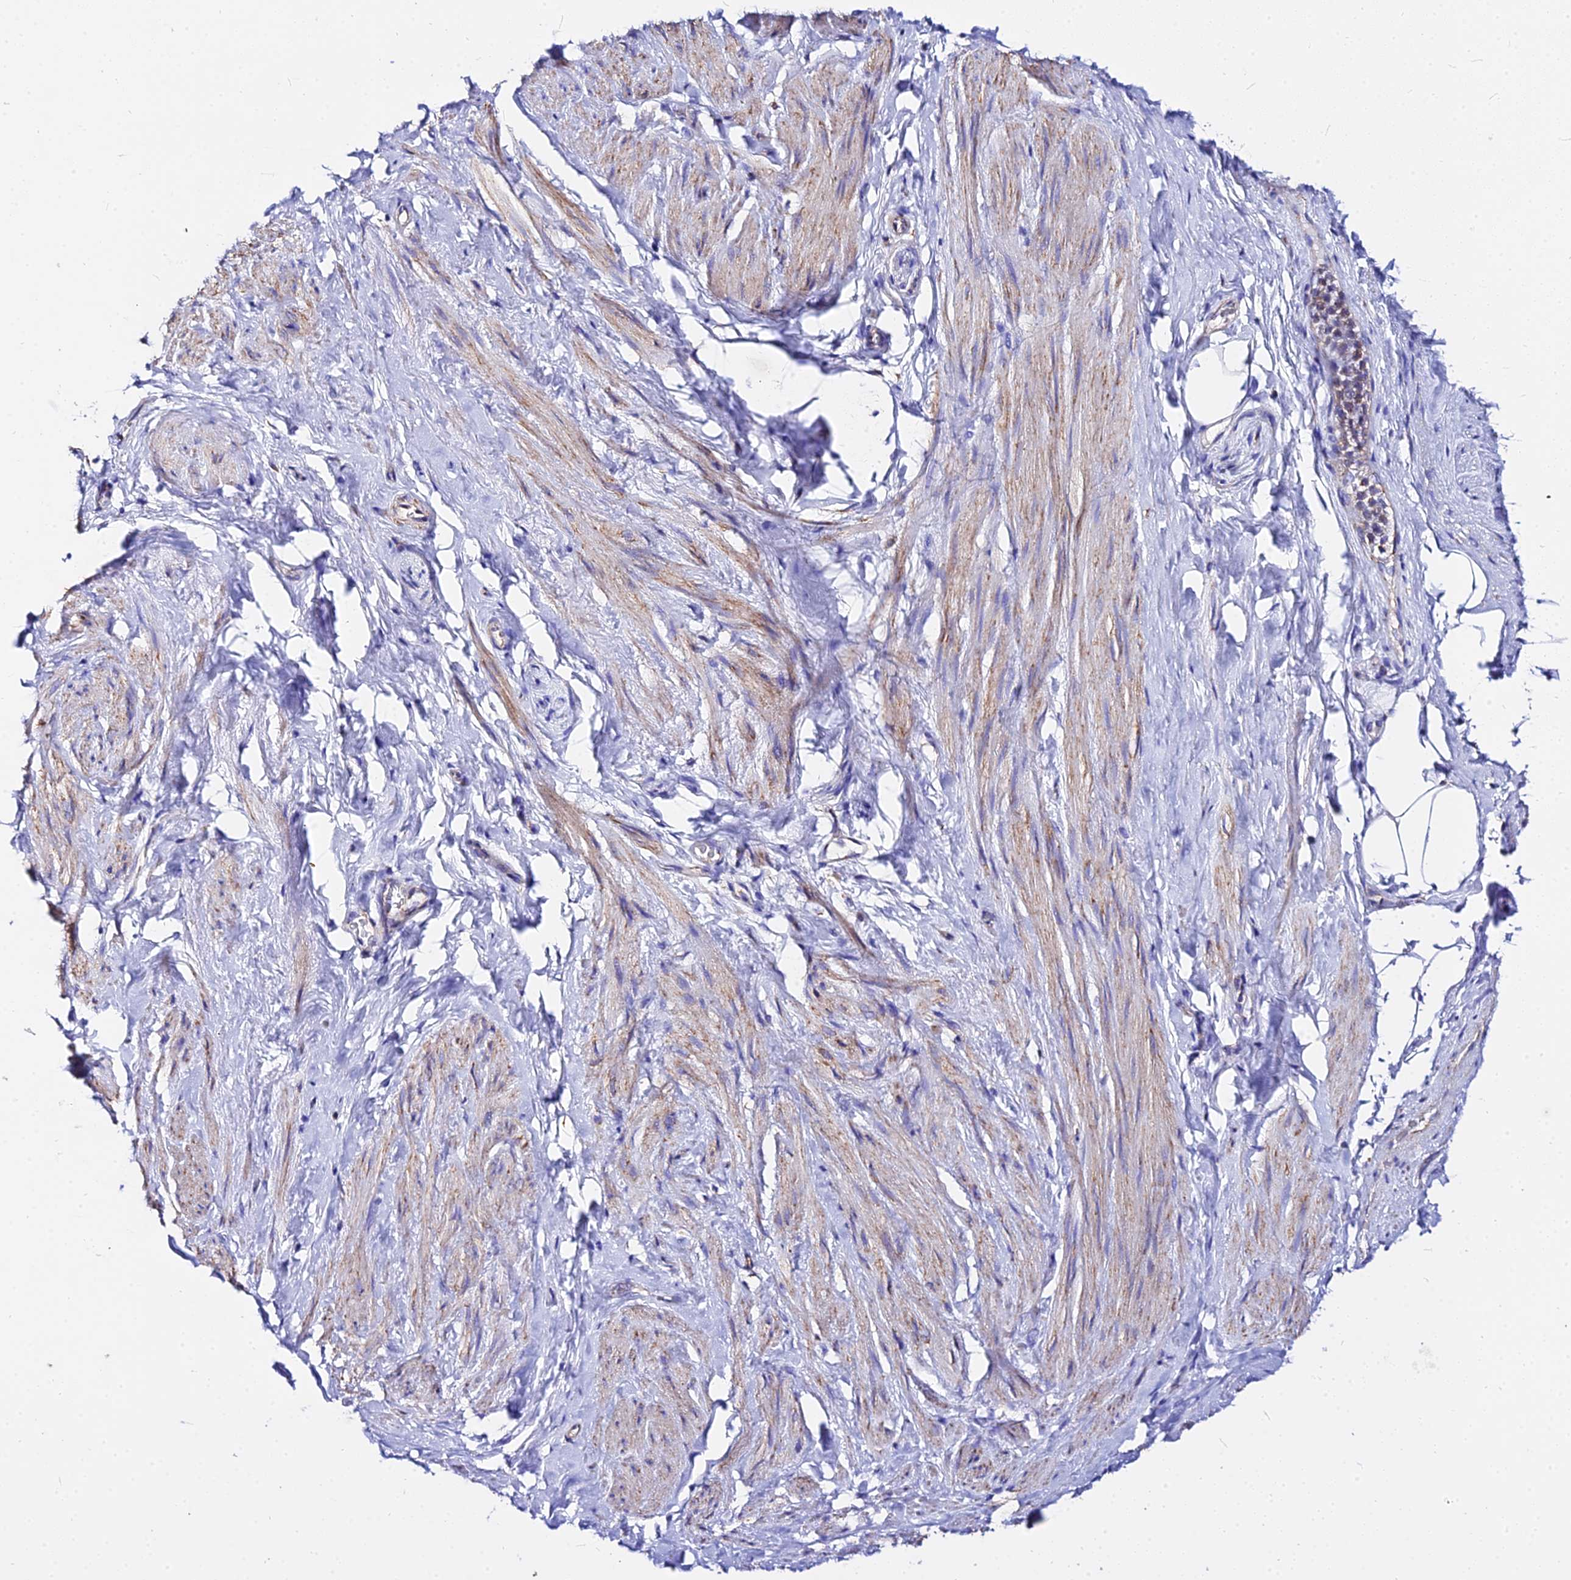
{"staining": {"intensity": "weak", "quantity": "25%-75%", "location": "cytoplasmic/membranous"}, "tissue": "smooth muscle", "cell_type": "Smooth muscle cells", "image_type": "normal", "snomed": [{"axis": "morphology", "description": "Normal tissue, NOS"}, {"axis": "topography", "description": "Smooth muscle"}, {"axis": "topography", "description": "Peripheral nerve tissue"}], "caption": "A brown stain labels weak cytoplasmic/membranous positivity of a protein in smooth muscle cells of benign human smooth muscle. Immunohistochemistry (ihc) stains the protein in brown and the nuclei are stained blue.", "gene": "ZNF573", "patient": {"sex": "male", "age": 69}}